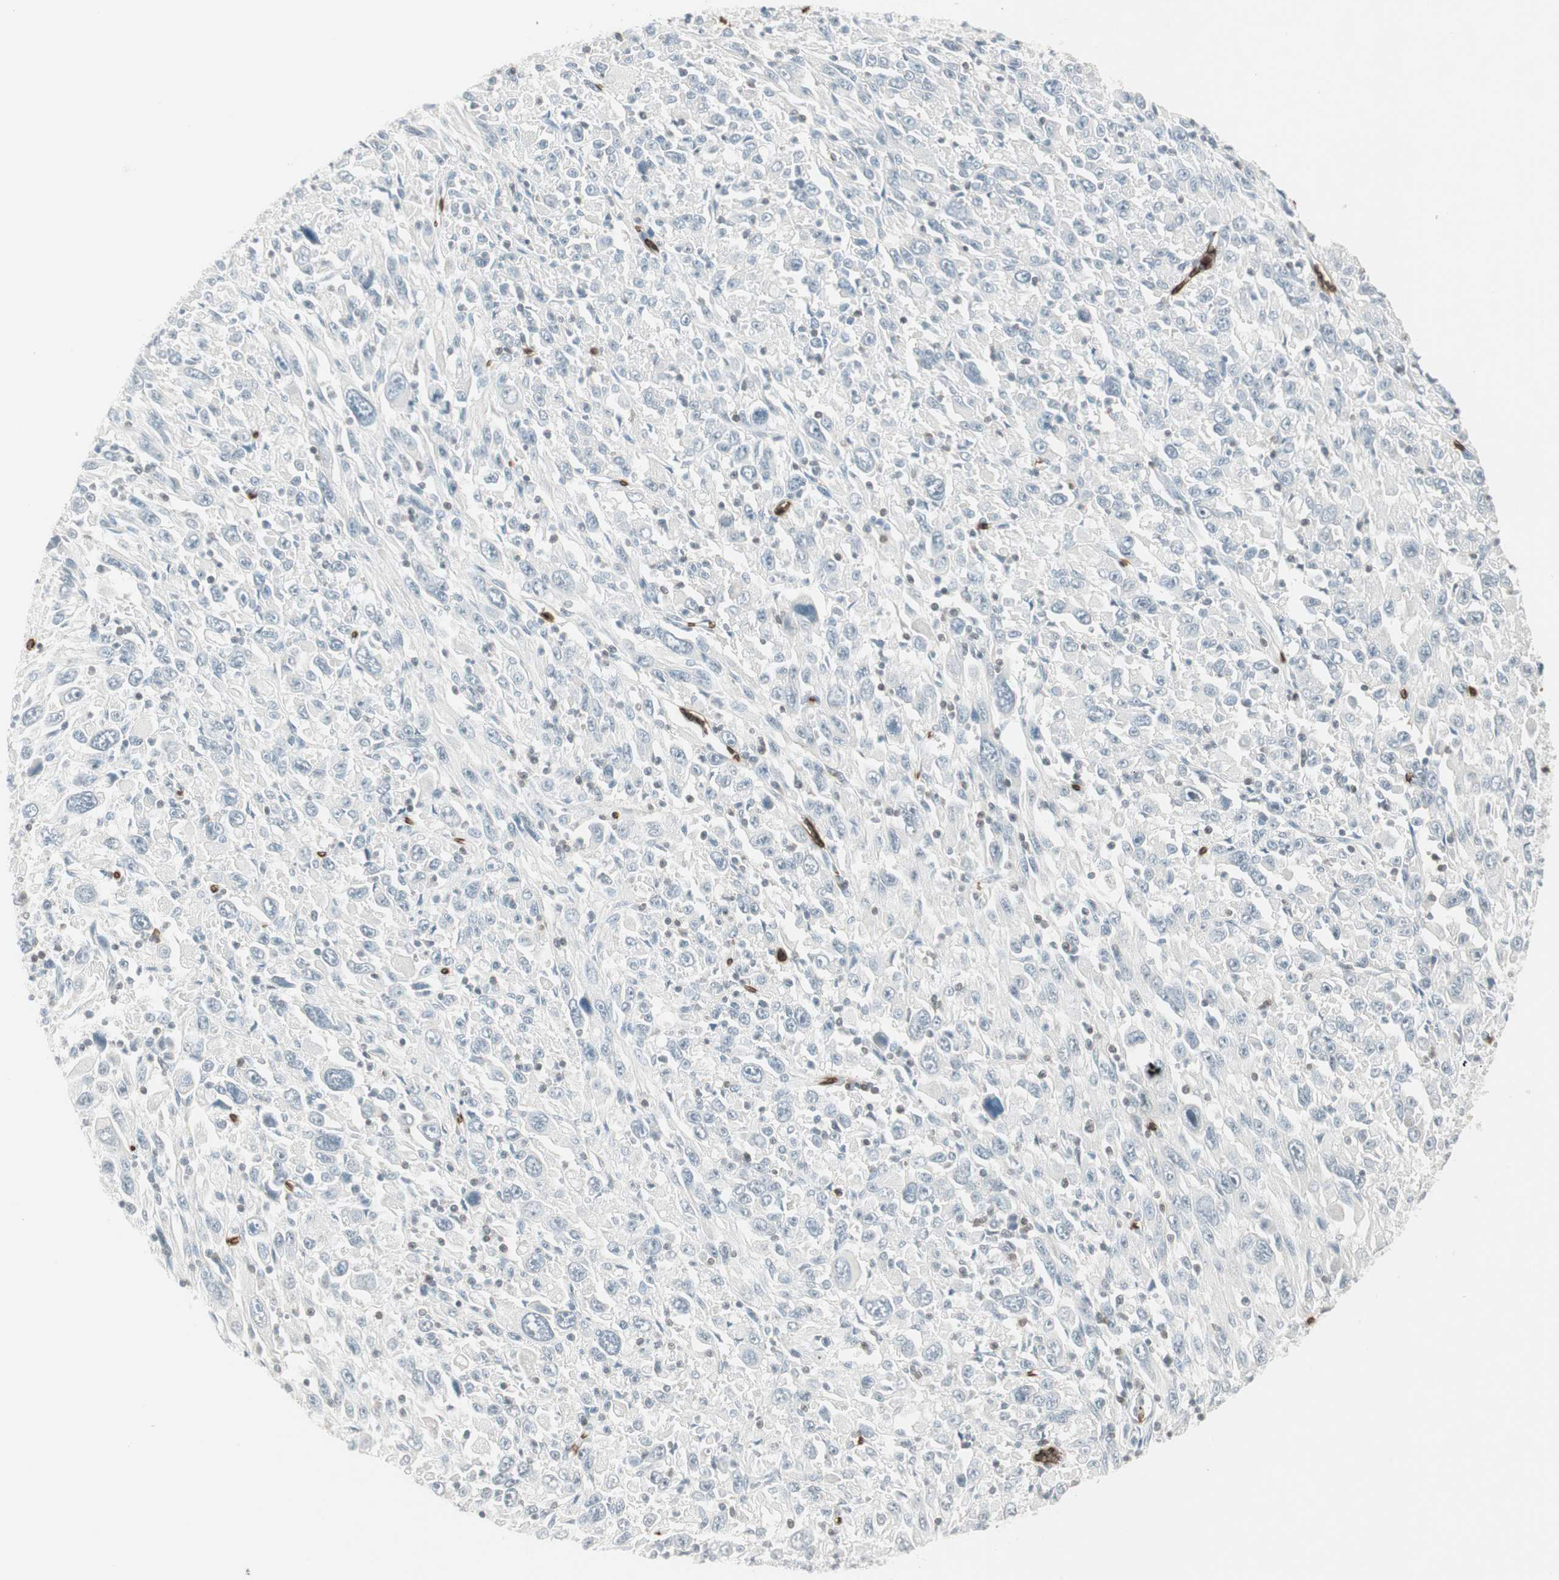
{"staining": {"intensity": "negative", "quantity": "none", "location": "none"}, "tissue": "melanoma", "cell_type": "Tumor cells", "image_type": "cancer", "snomed": [{"axis": "morphology", "description": "Malignant melanoma, Metastatic site"}, {"axis": "topography", "description": "Skin"}], "caption": "High magnification brightfield microscopy of melanoma stained with DAB (brown) and counterstained with hematoxylin (blue): tumor cells show no significant positivity.", "gene": "MAP4K1", "patient": {"sex": "female", "age": 56}}